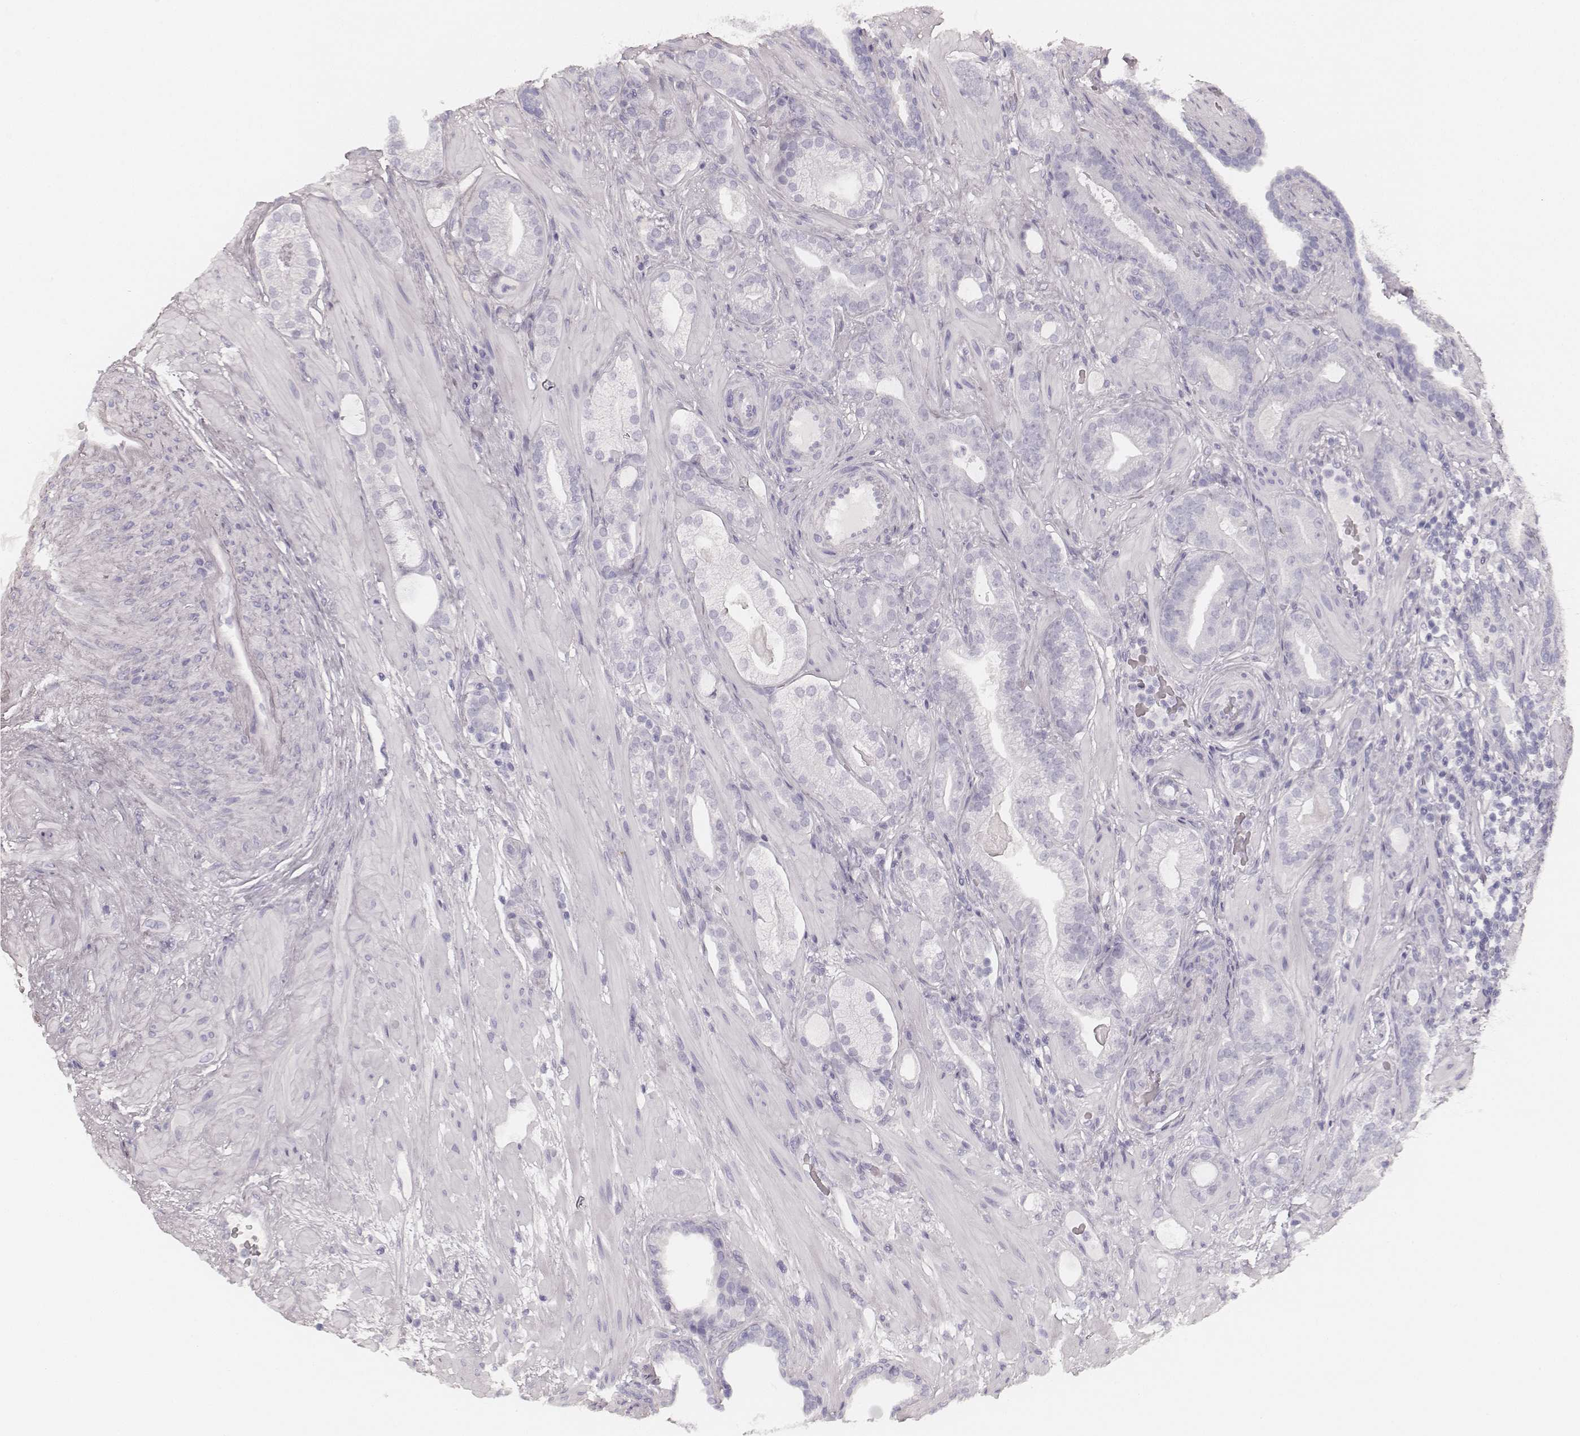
{"staining": {"intensity": "negative", "quantity": "none", "location": "none"}, "tissue": "prostate cancer", "cell_type": "Tumor cells", "image_type": "cancer", "snomed": [{"axis": "morphology", "description": "Adenocarcinoma, Low grade"}, {"axis": "topography", "description": "Prostate"}], "caption": "Tumor cells show no significant protein staining in prostate low-grade adenocarcinoma. The staining is performed using DAB (3,3'-diaminobenzidine) brown chromogen with nuclei counter-stained in using hematoxylin.", "gene": "HNF4G", "patient": {"sex": "male", "age": 57}}